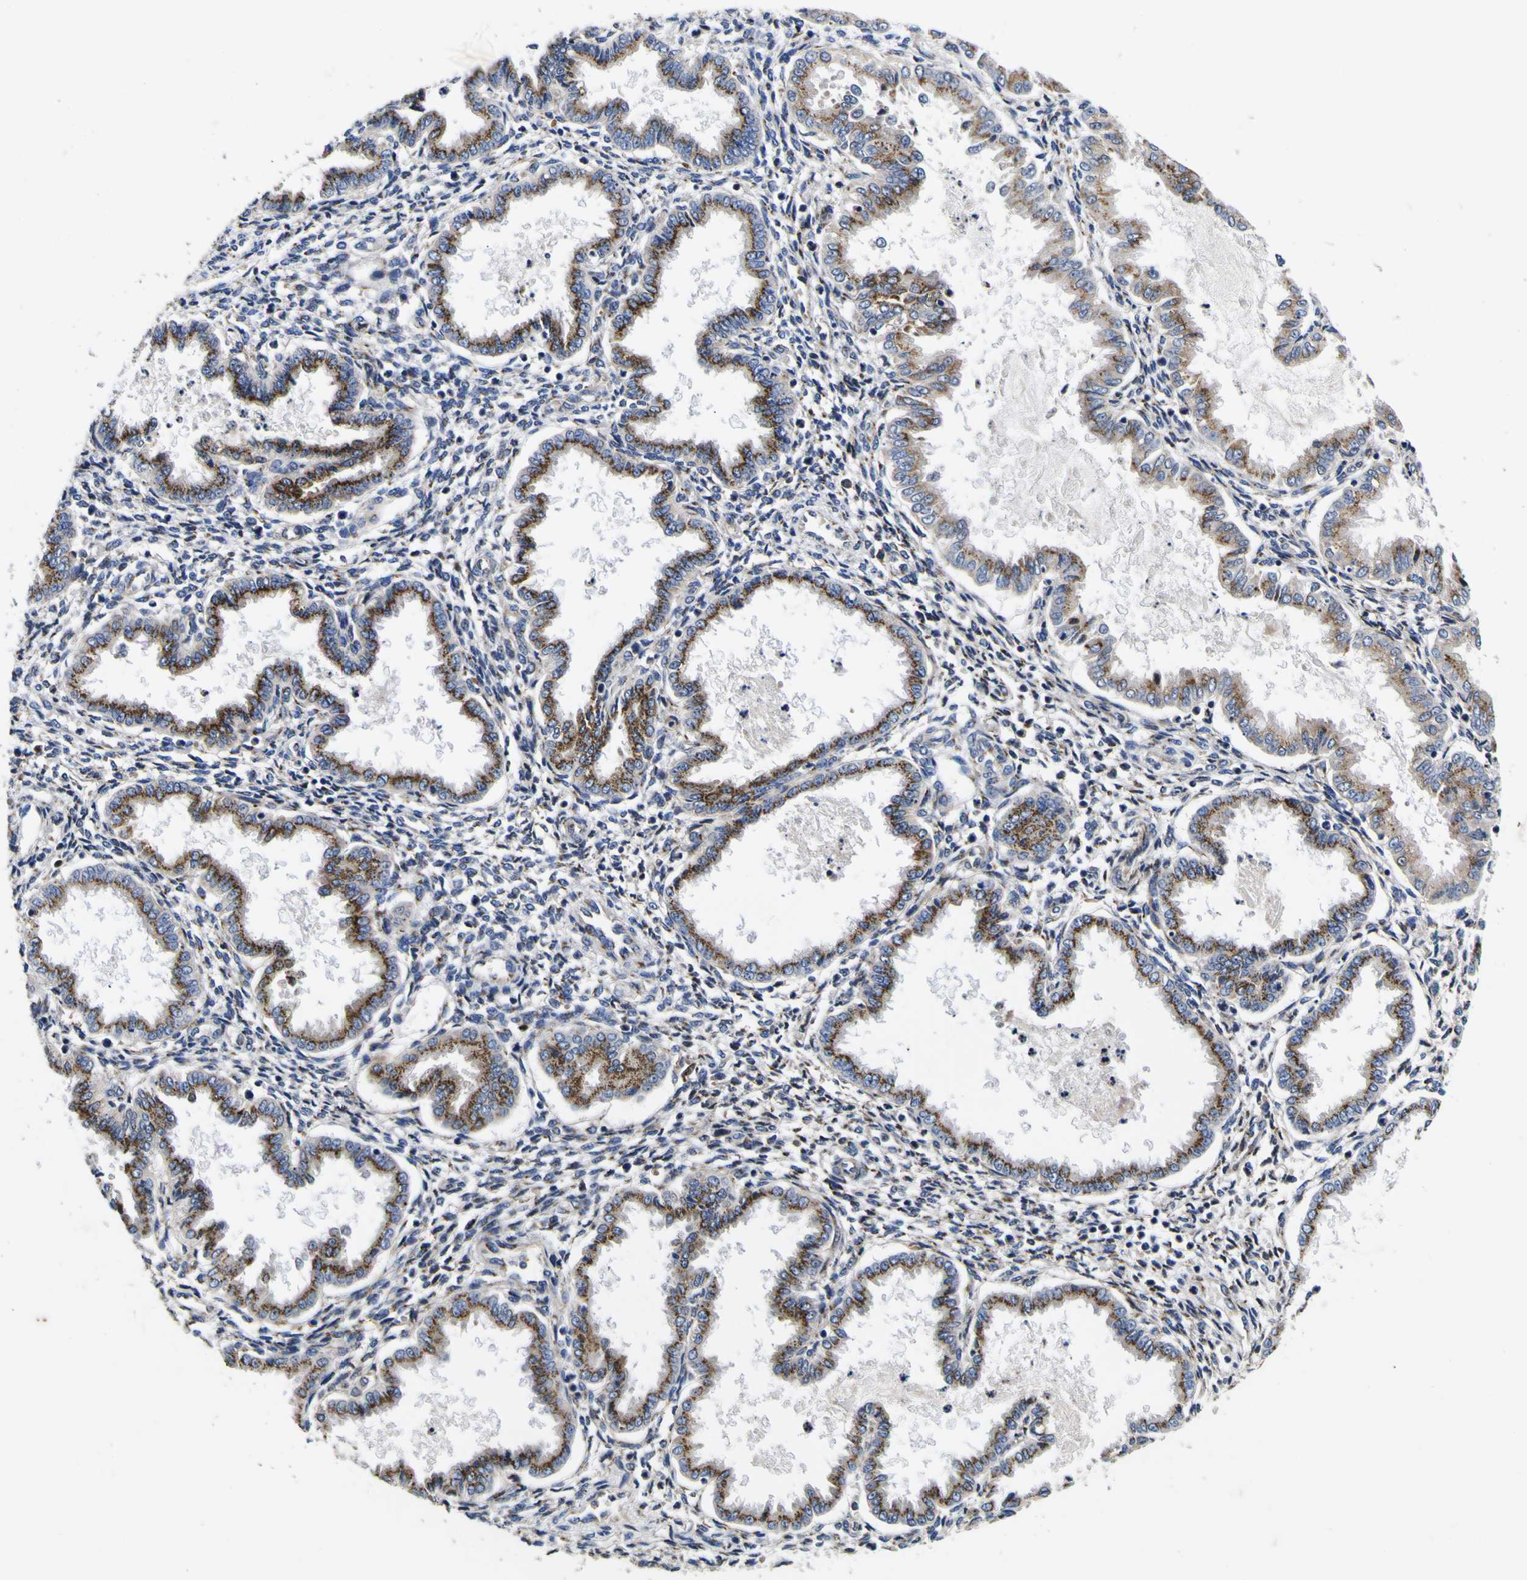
{"staining": {"intensity": "negative", "quantity": "none", "location": "none"}, "tissue": "endometrium", "cell_type": "Cells in endometrial stroma", "image_type": "normal", "snomed": [{"axis": "morphology", "description": "Normal tissue, NOS"}, {"axis": "topography", "description": "Endometrium"}], "caption": "The micrograph reveals no significant expression in cells in endometrial stroma of endometrium. The staining was performed using DAB (3,3'-diaminobenzidine) to visualize the protein expression in brown, while the nuclei were stained in blue with hematoxylin (Magnification: 20x).", "gene": "COA1", "patient": {"sex": "female", "age": 27}}